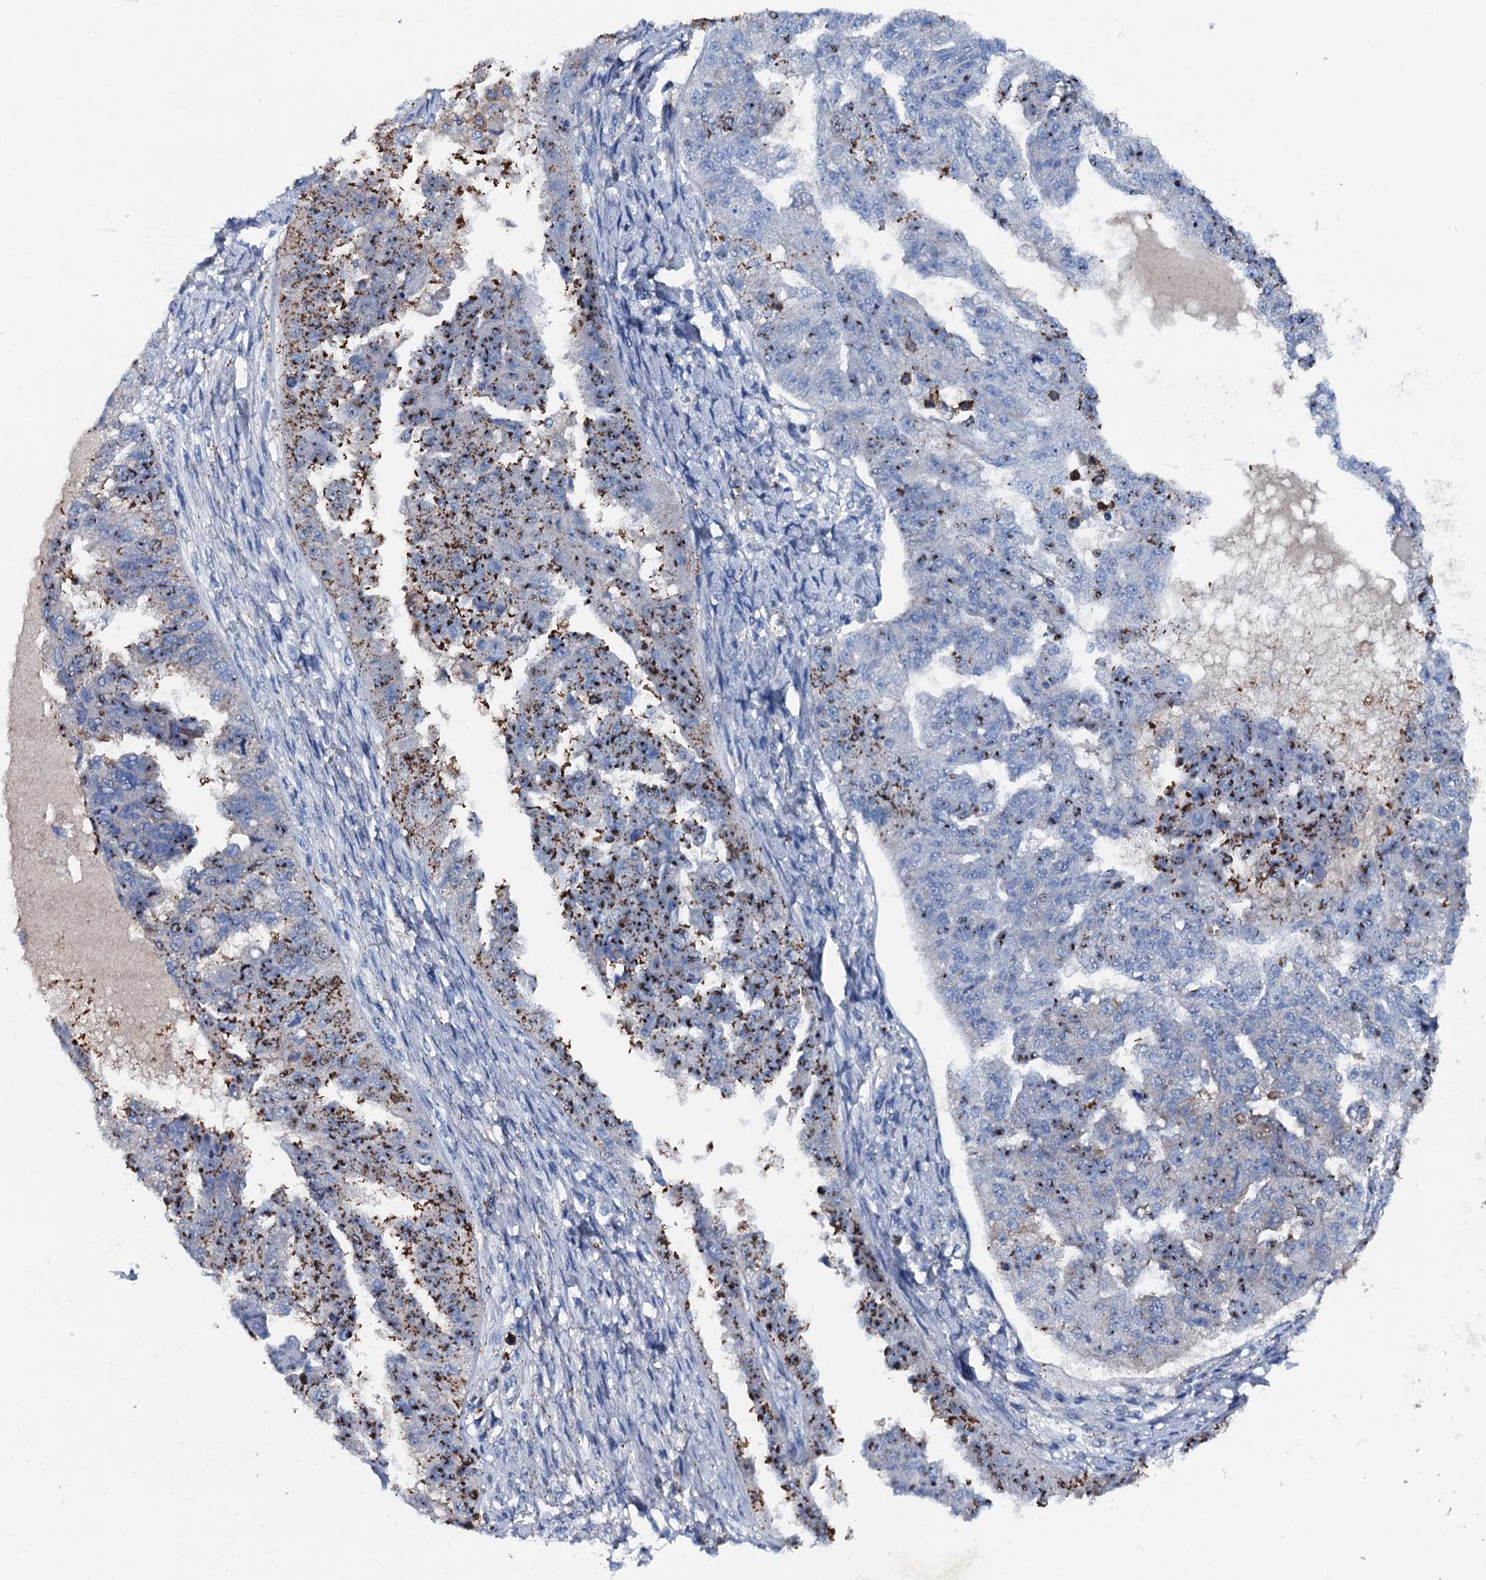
{"staining": {"intensity": "moderate", "quantity": "25%-75%", "location": "cytoplasmic/membranous"}, "tissue": "ovarian cancer", "cell_type": "Tumor cells", "image_type": "cancer", "snomed": [{"axis": "morphology", "description": "Cystadenocarcinoma, serous, NOS"}, {"axis": "topography", "description": "Ovary"}], "caption": "Tumor cells exhibit medium levels of moderate cytoplasmic/membranous expression in approximately 25%-75% of cells in serous cystadenocarcinoma (ovarian). (DAB IHC with brightfield microscopy, high magnification).", "gene": "MS4A4E", "patient": {"sex": "female", "age": 58}}